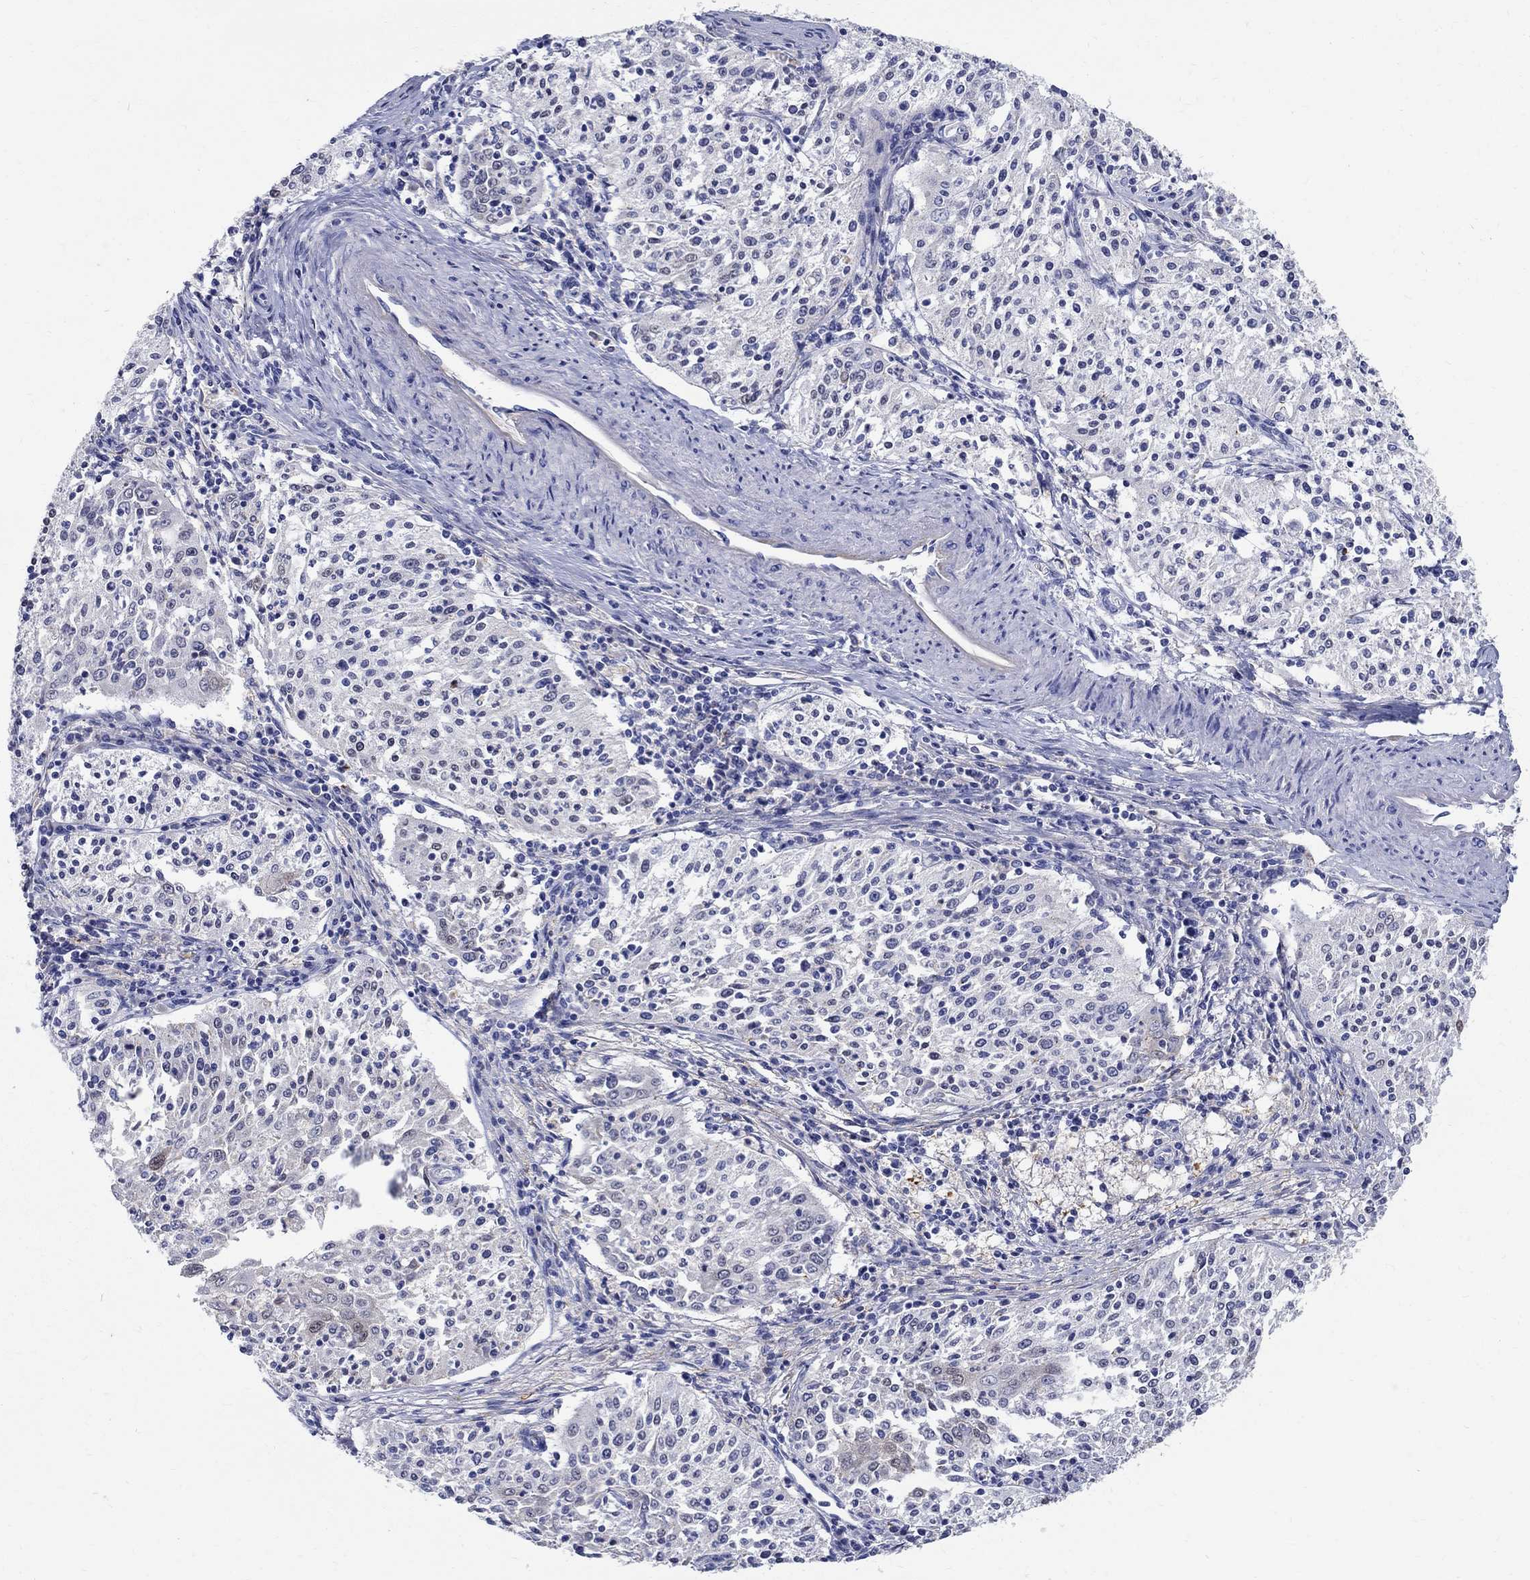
{"staining": {"intensity": "weak", "quantity": "<25%", "location": "nuclear"}, "tissue": "cervical cancer", "cell_type": "Tumor cells", "image_type": "cancer", "snomed": [{"axis": "morphology", "description": "Squamous cell carcinoma, NOS"}, {"axis": "topography", "description": "Cervix"}], "caption": "High power microscopy histopathology image of an immunohistochemistry photomicrograph of cervical cancer, revealing no significant staining in tumor cells.", "gene": "SOX2", "patient": {"sex": "female", "age": 41}}